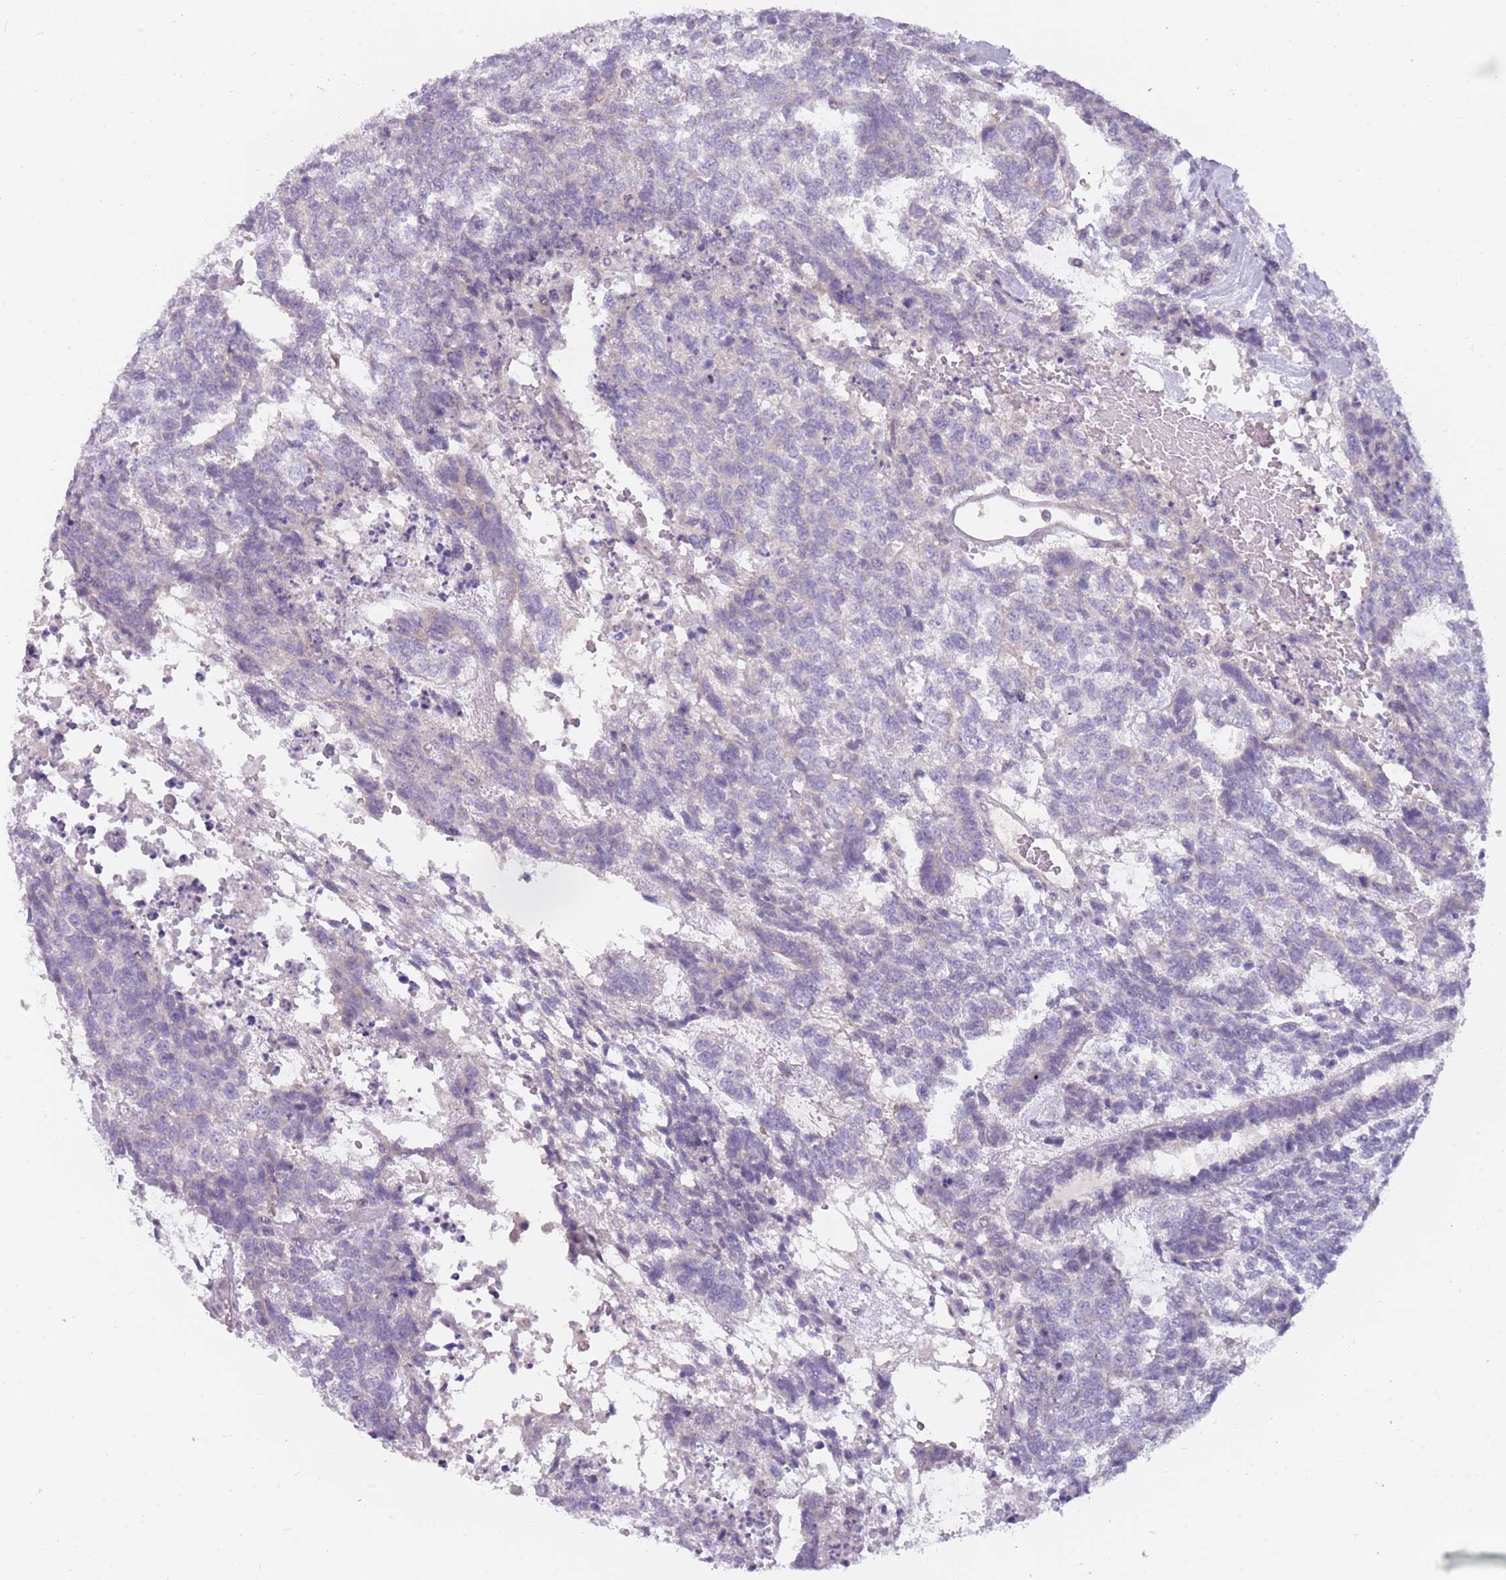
{"staining": {"intensity": "negative", "quantity": "none", "location": "none"}, "tissue": "testis cancer", "cell_type": "Tumor cells", "image_type": "cancer", "snomed": [{"axis": "morphology", "description": "Carcinoma, Embryonal, NOS"}, {"axis": "topography", "description": "Testis"}], "caption": "Testis cancer (embryonal carcinoma) was stained to show a protein in brown. There is no significant staining in tumor cells.", "gene": "DDX4", "patient": {"sex": "male", "age": 23}}